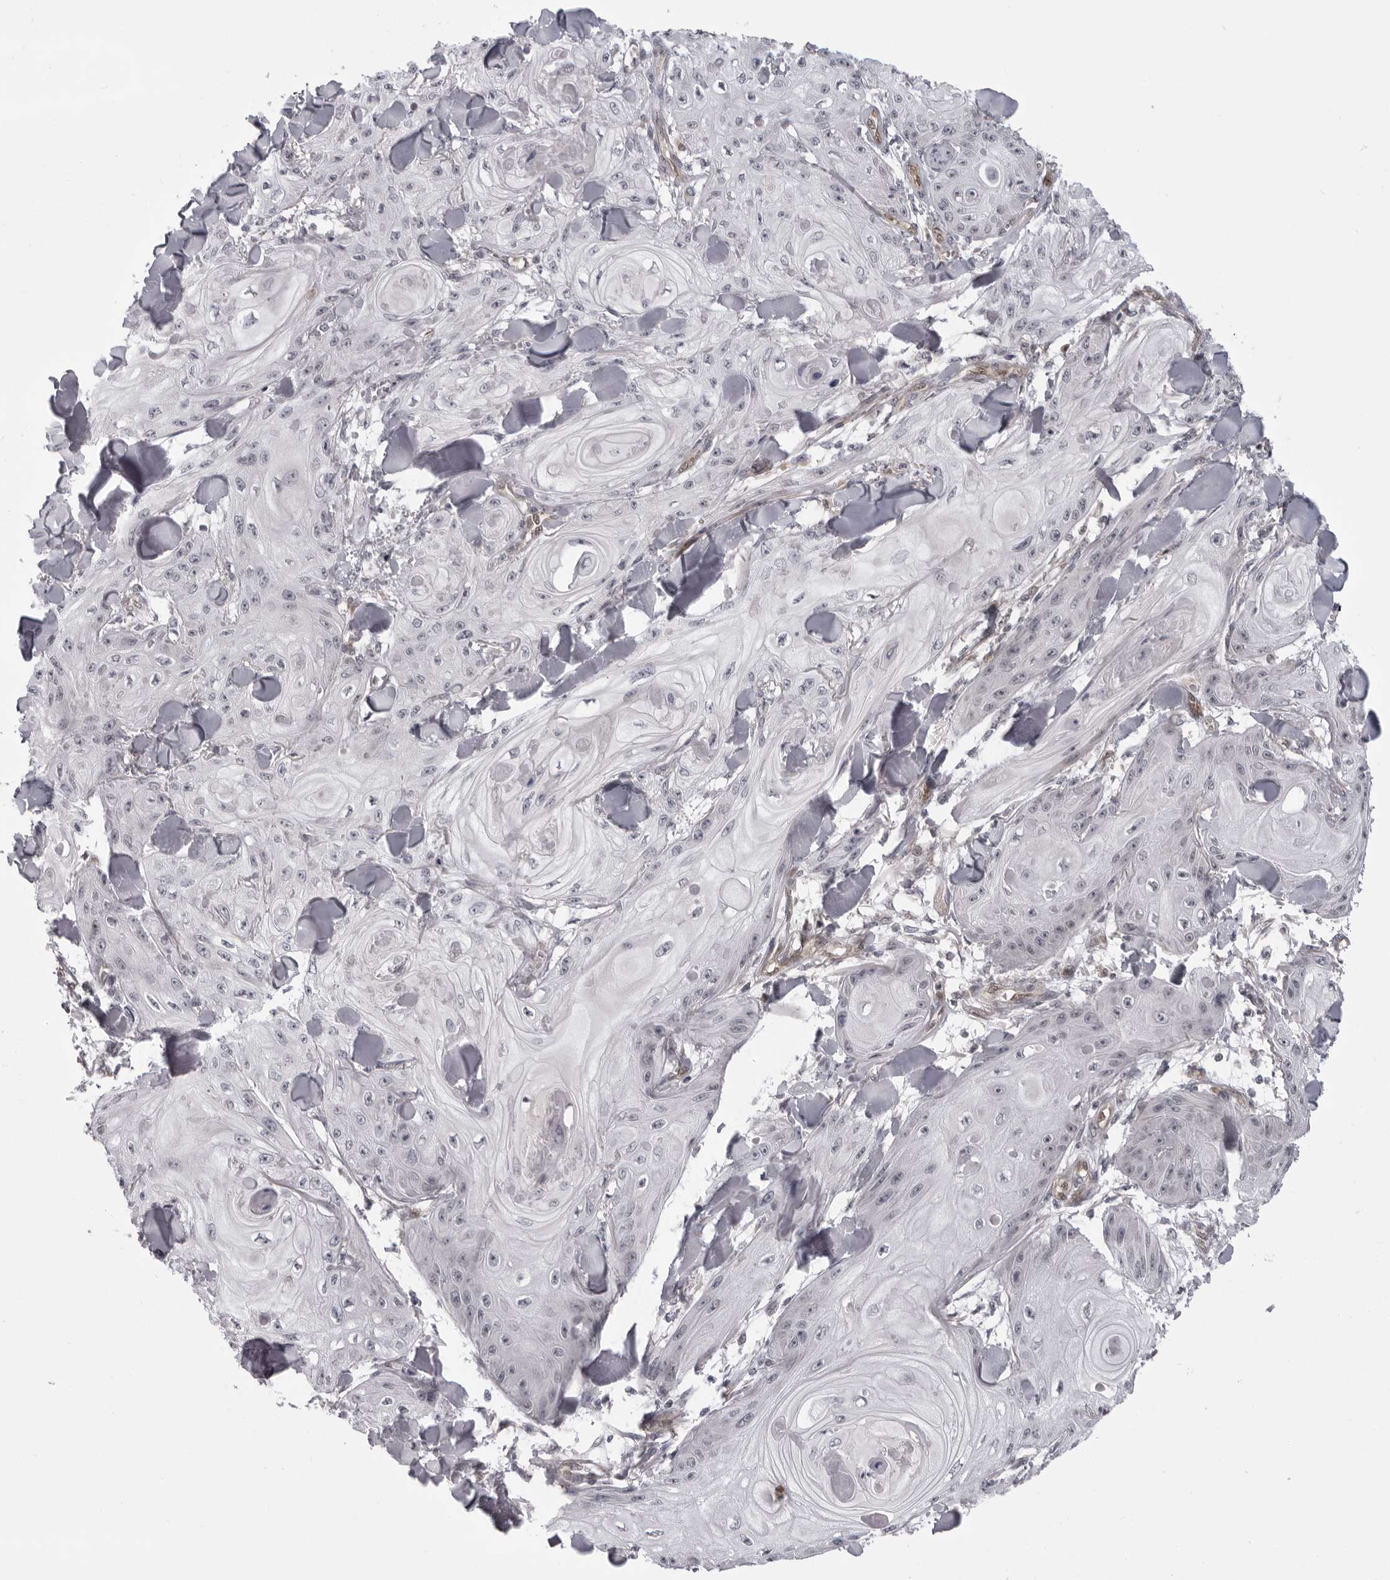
{"staining": {"intensity": "negative", "quantity": "none", "location": "none"}, "tissue": "skin cancer", "cell_type": "Tumor cells", "image_type": "cancer", "snomed": [{"axis": "morphology", "description": "Squamous cell carcinoma, NOS"}, {"axis": "topography", "description": "Skin"}], "caption": "Protein analysis of skin cancer displays no significant expression in tumor cells. (DAB (3,3'-diaminobenzidine) immunohistochemistry visualized using brightfield microscopy, high magnification).", "gene": "MAPK12", "patient": {"sex": "male", "age": 74}}